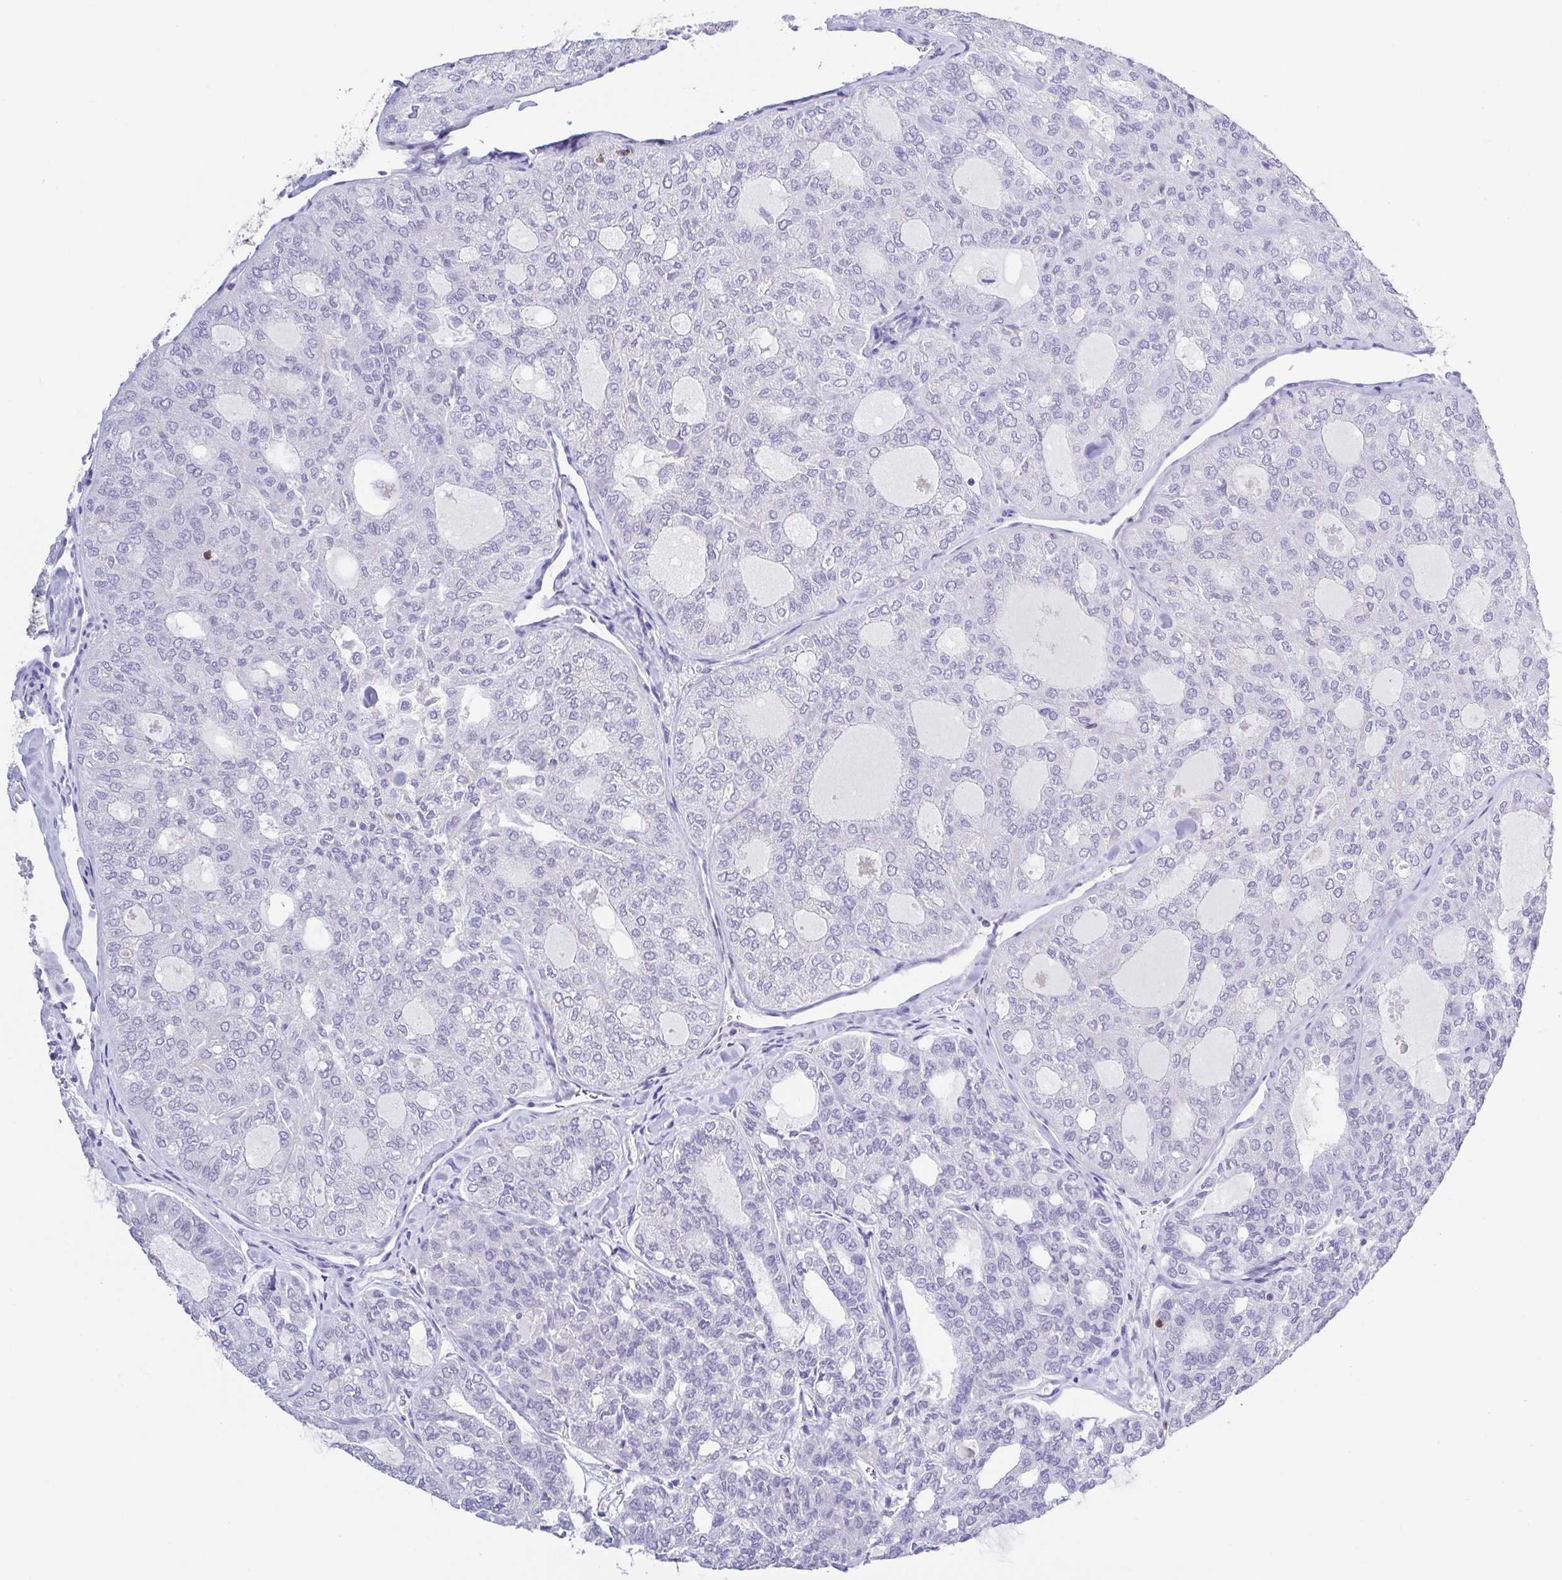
{"staining": {"intensity": "negative", "quantity": "none", "location": "none"}, "tissue": "thyroid cancer", "cell_type": "Tumor cells", "image_type": "cancer", "snomed": [{"axis": "morphology", "description": "Follicular adenoma carcinoma, NOS"}, {"axis": "topography", "description": "Thyroid gland"}], "caption": "Tumor cells are negative for protein expression in human follicular adenoma carcinoma (thyroid).", "gene": "PGLYRP1", "patient": {"sex": "male", "age": 75}}